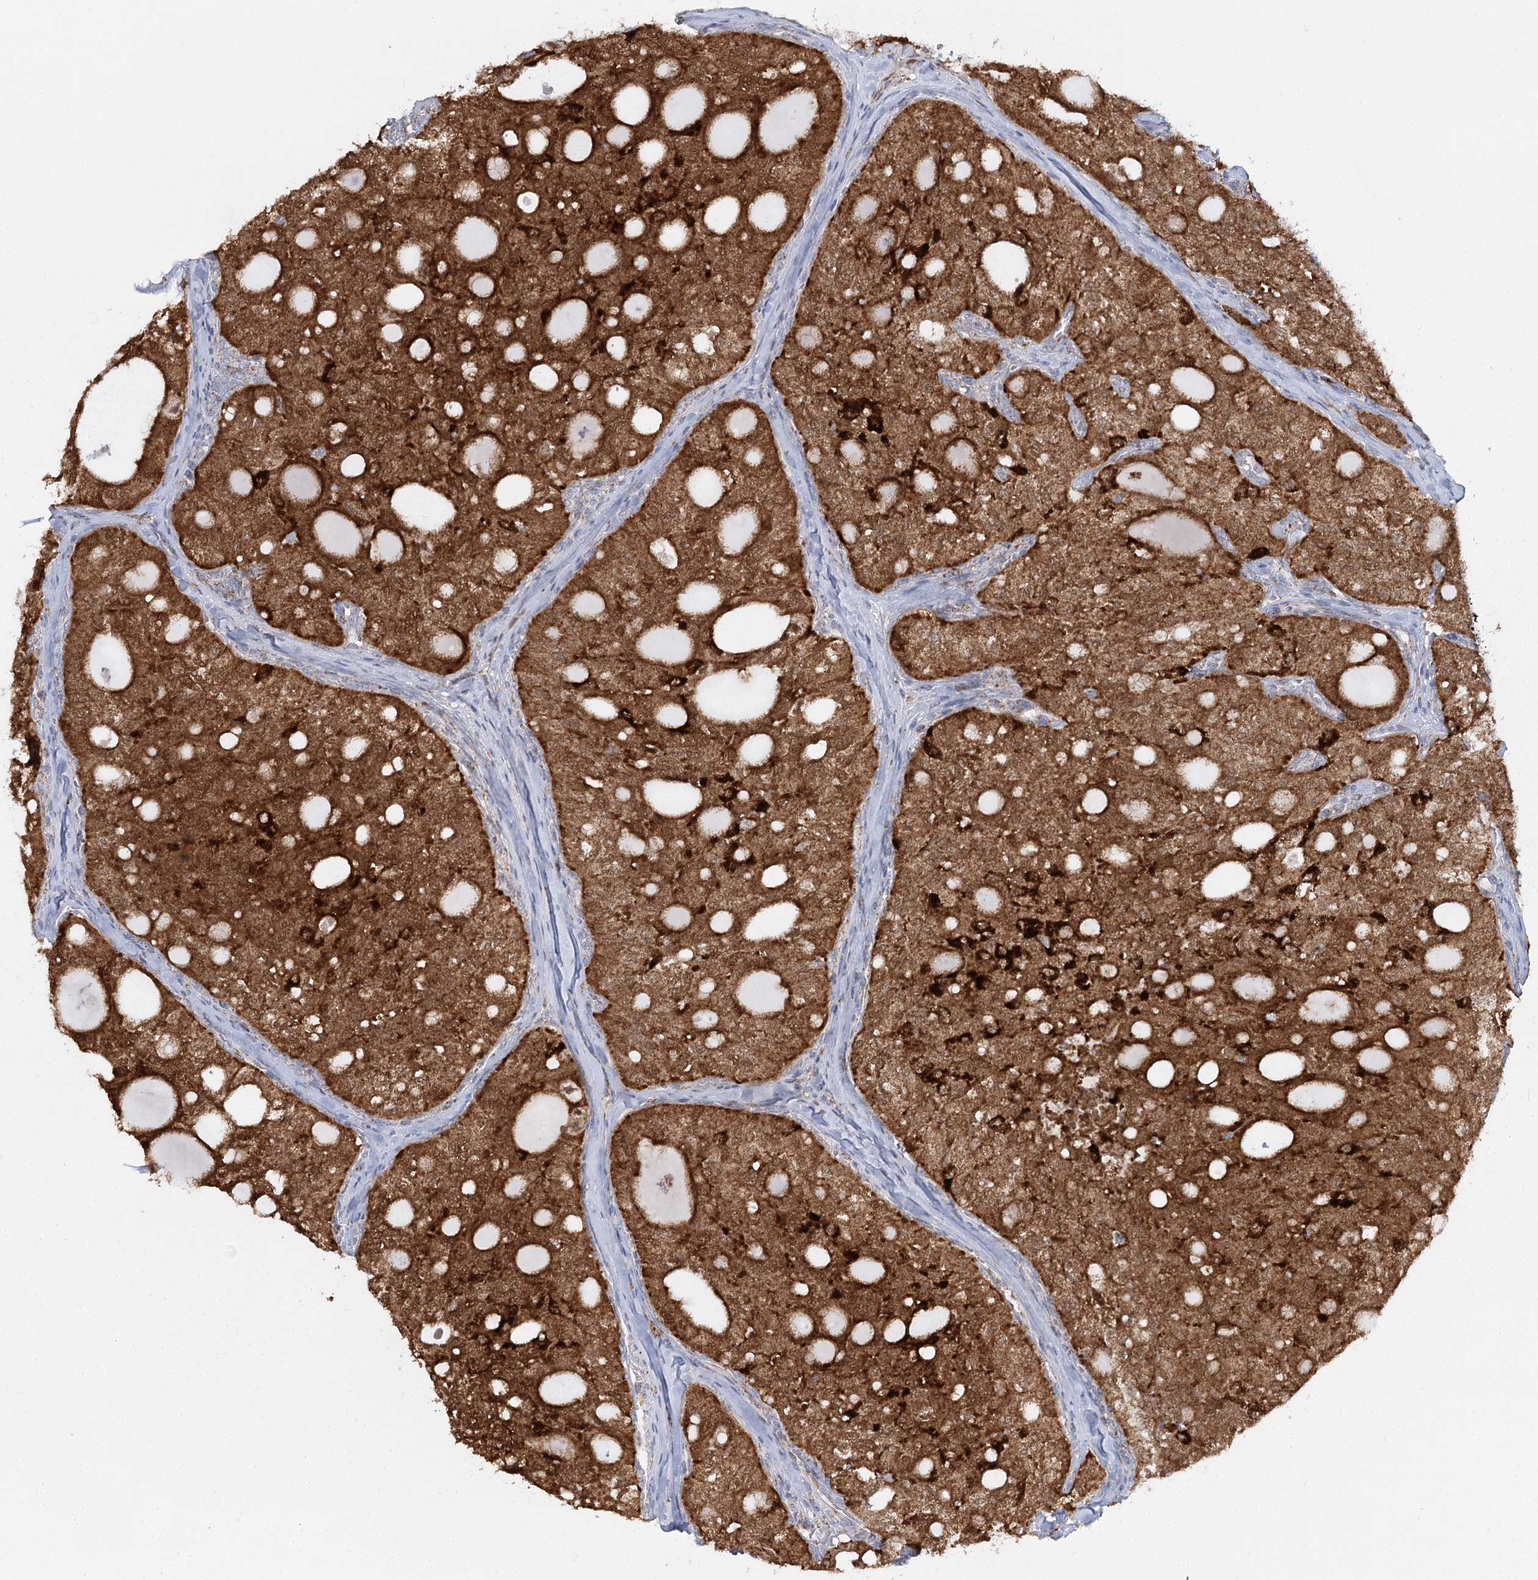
{"staining": {"intensity": "strong", "quantity": ">75%", "location": "cytoplasmic/membranous"}, "tissue": "thyroid cancer", "cell_type": "Tumor cells", "image_type": "cancer", "snomed": [{"axis": "morphology", "description": "Follicular adenoma carcinoma, NOS"}, {"axis": "topography", "description": "Thyroid gland"}], "caption": "Immunohistochemistry (IHC) image of human follicular adenoma carcinoma (thyroid) stained for a protein (brown), which demonstrates high levels of strong cytoplasmic/membranous expression in about >75% of tumor cells.", "gene": "TAS1R1", "patient": {"sex": "male", "age": 75}}